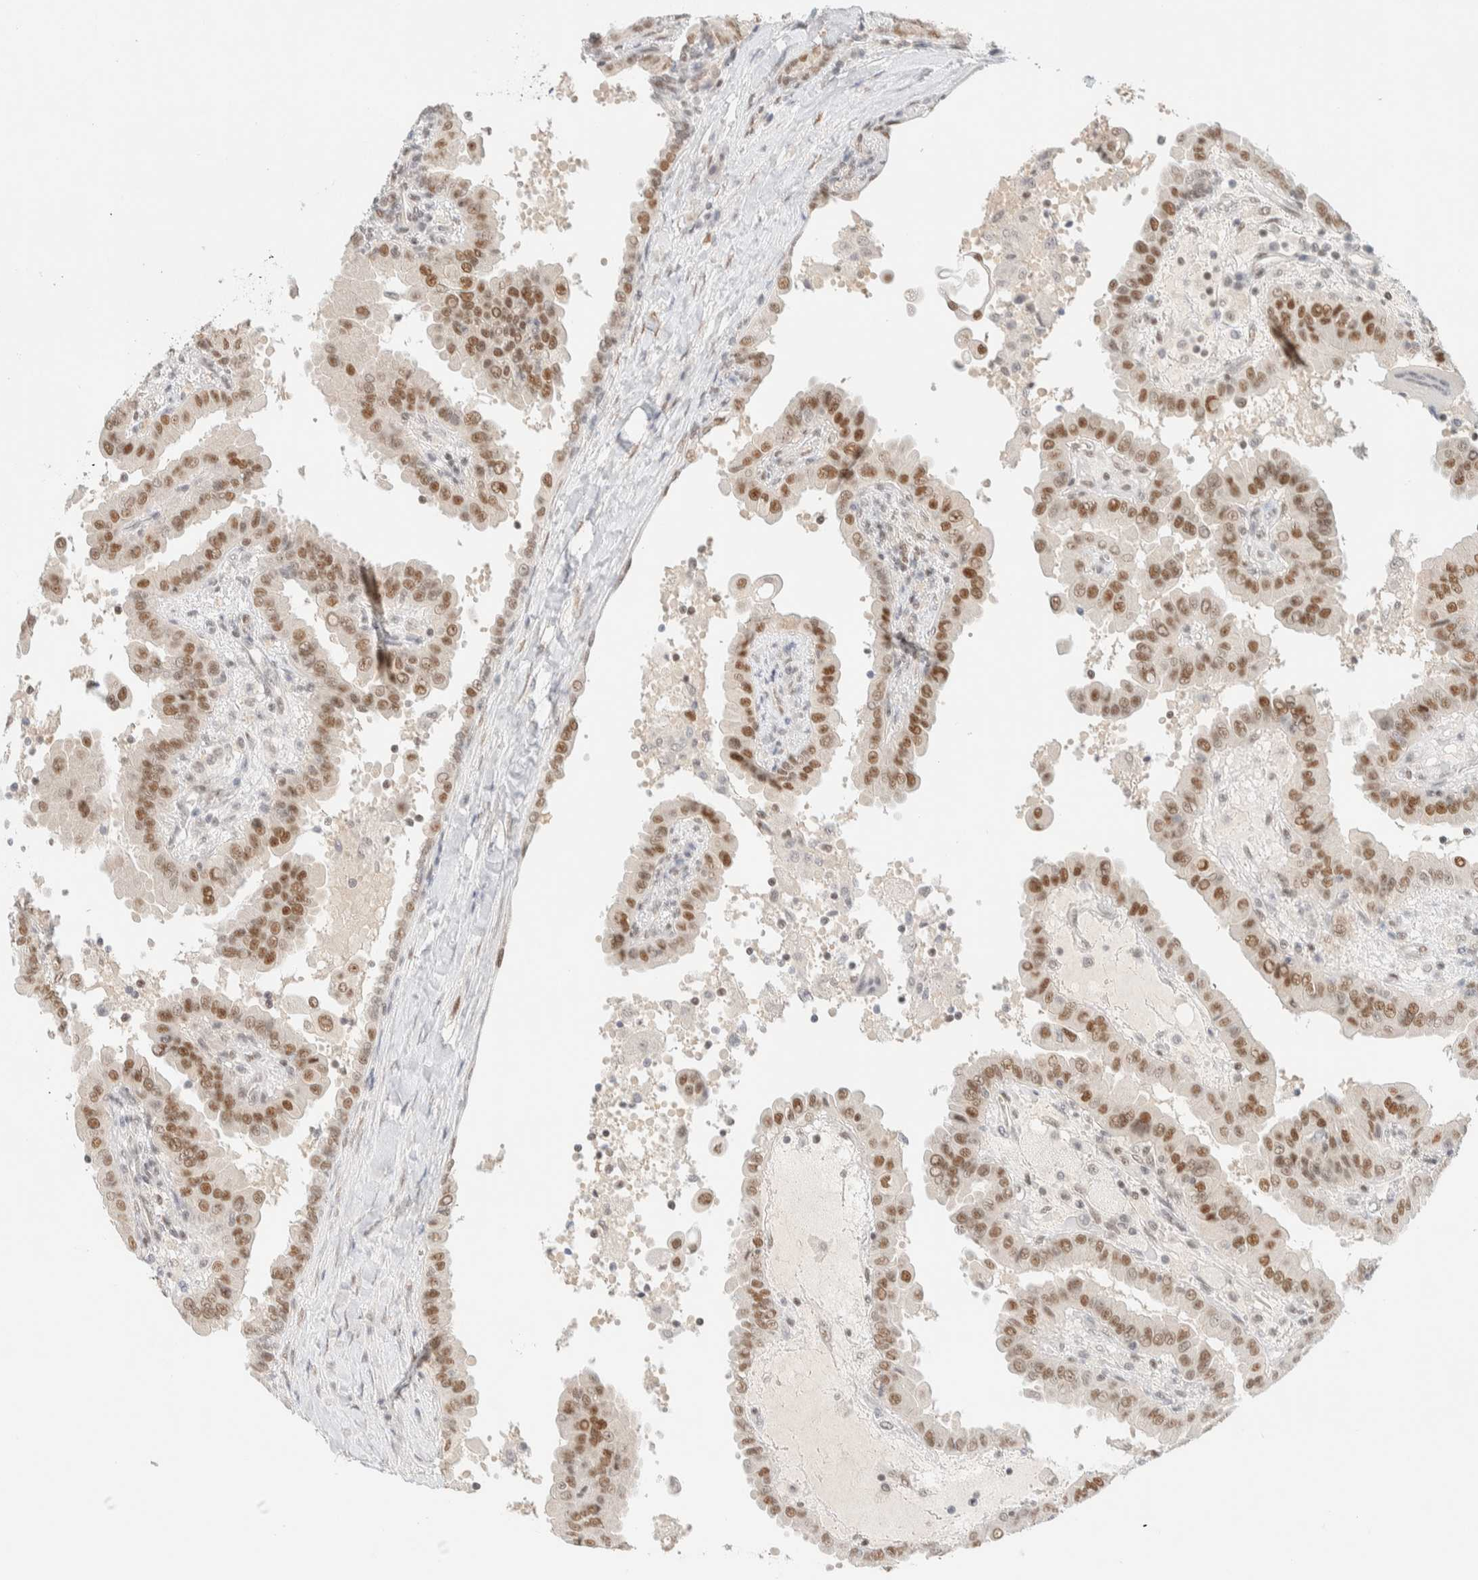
{"staining": {"intensity": "moderate", "quantity": ">75%", "location": "nuclear"}, "tissue": "thyroid cancer", "cell_type": "Tumor cells", "image_type": "cancer", "snomed": [{"axis": "morphology", "description": "Papillary adenocarcinoma, NOS"}, {"axis": "topography", "description": "Thyroid gland"}], "caption": "Thyroid papillary adenocarcinoma stained with a brown dye exhibits moderate nuclear positive staining in approximately >75% of tumor cells.", "gene": "PYGO2", "patient": {"sex": "male", "age": 33}}